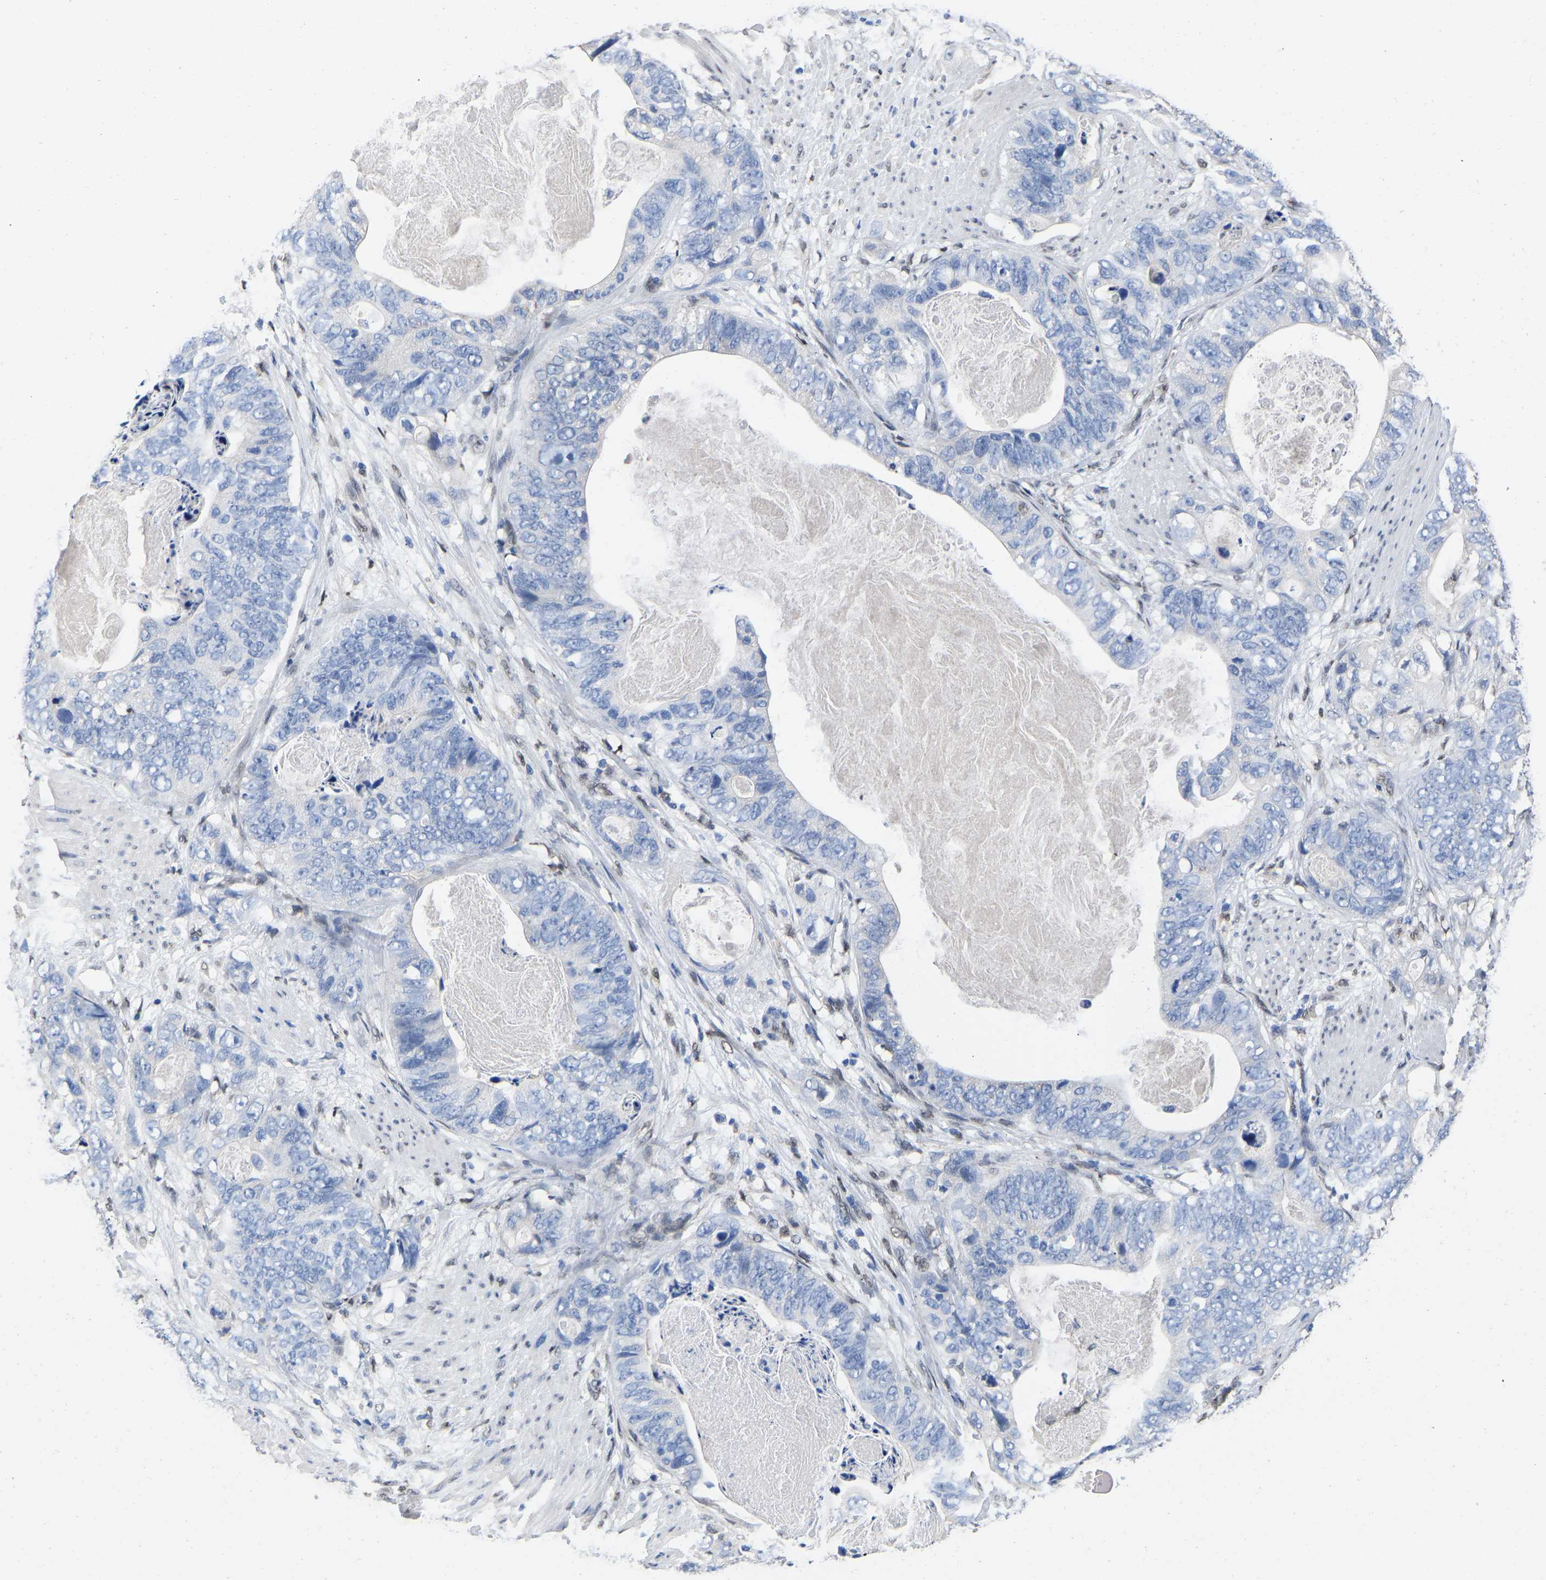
{"staining": {"intensity": "negative", "quantity": "none", "location": "none"}, "tissue": "stomach cancer", "cell_type": "Tumor cells", "image_type": "cancer", "snomed": [{"axis": "morphology", "description": "Adenocarcinoma, NOS"}, {"axis": "topography", "description": "Stomach"}], "caption": "Tumor cells are negative for brown protein staining in stomach cancer.", "gene": "QKI", "patient": {"sex": "female", "age": 89}}